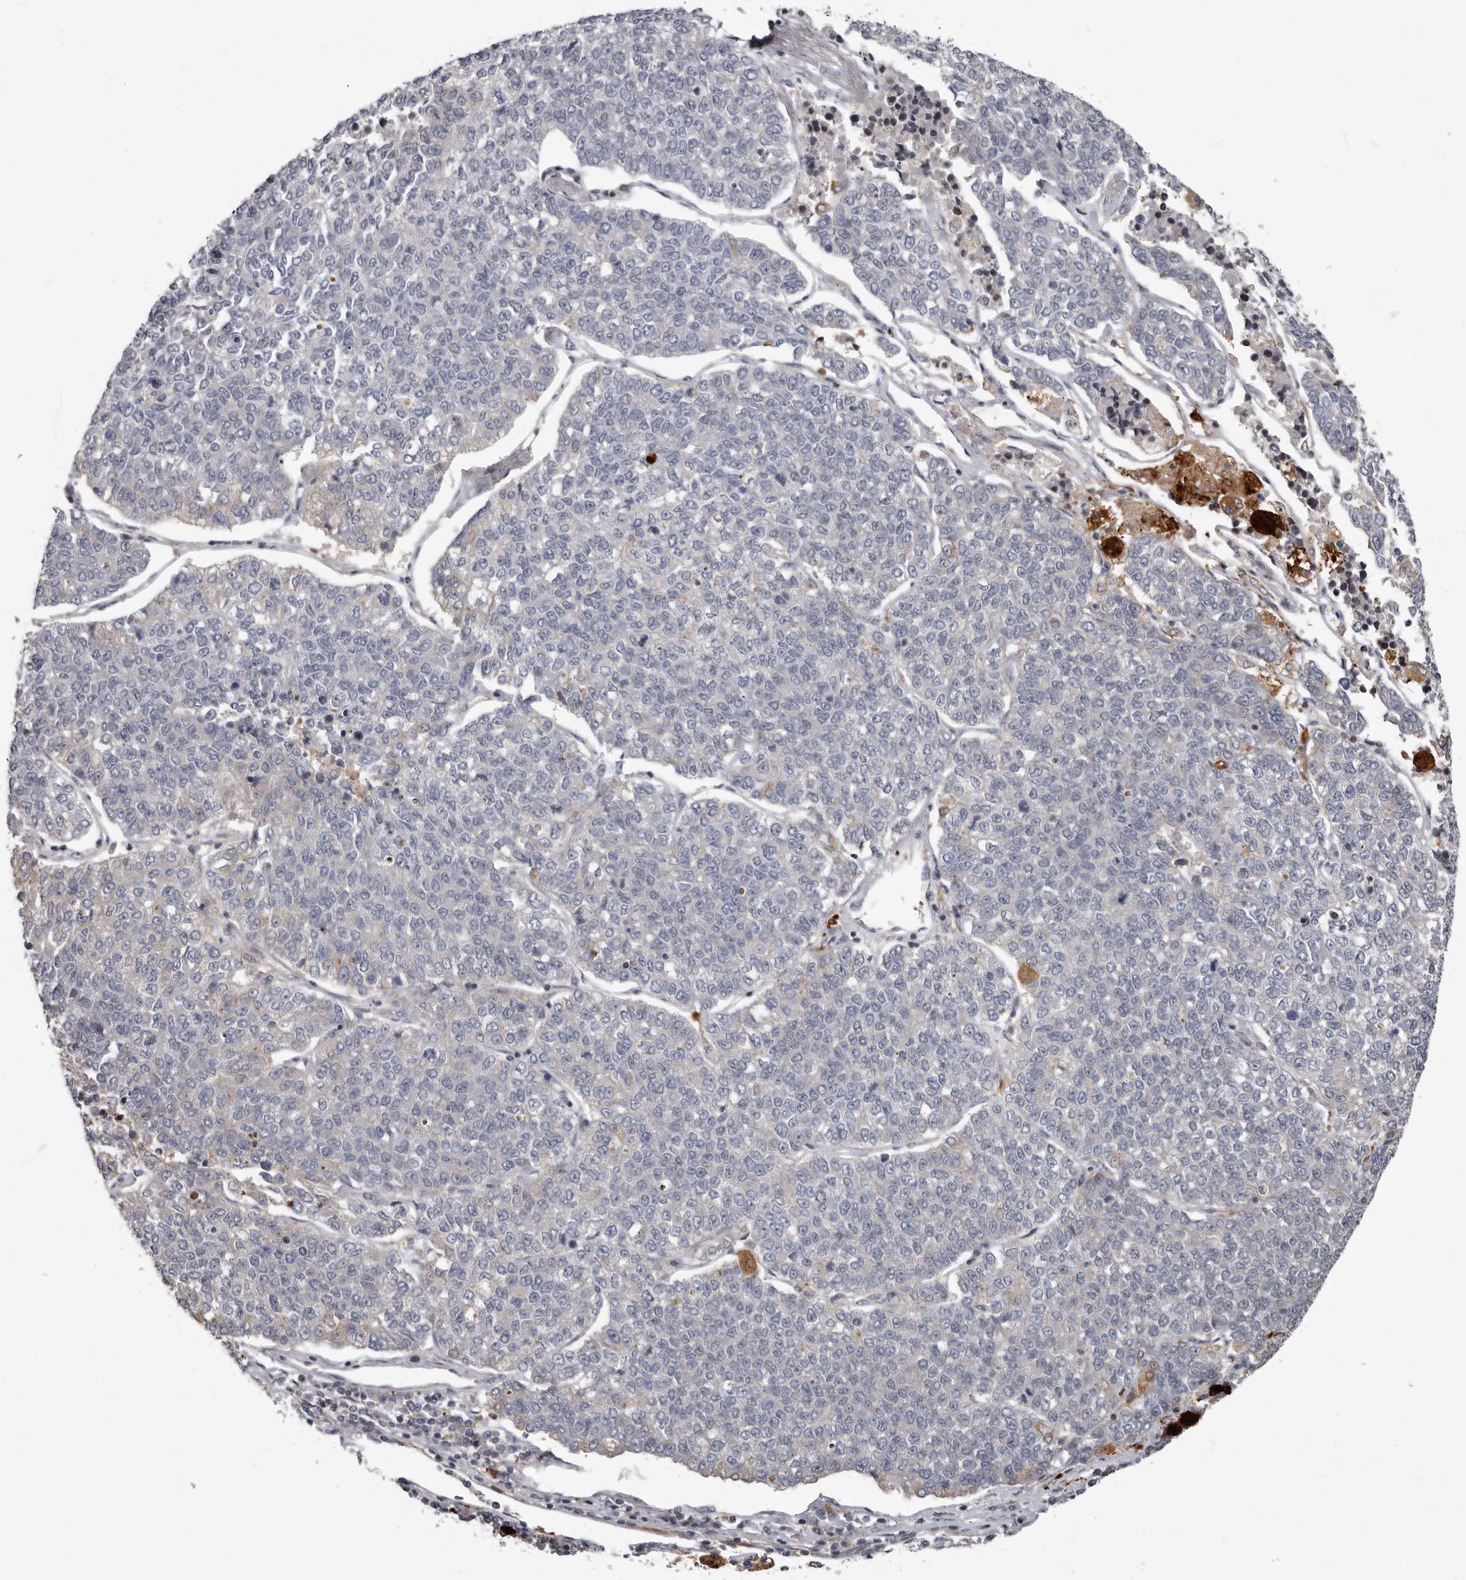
{"staining": {"intensity": "negative", "quantity": "none", "location": "none"}, "tissue": "lung cancer", "cell_type": "Tumor cells", "image_type": "cancer", "snomed": [{"axis": "morphology", "description": "Adenocarcinoma, NOS"}, {"axis": "topography", "description": "Lung"}], "caption": "Immunohistochemical staining of human lung cancer exhibits no significant staining in tumor cells.", "gene": "FGFR4", "patient": {"sex": "male", "age": 49}}